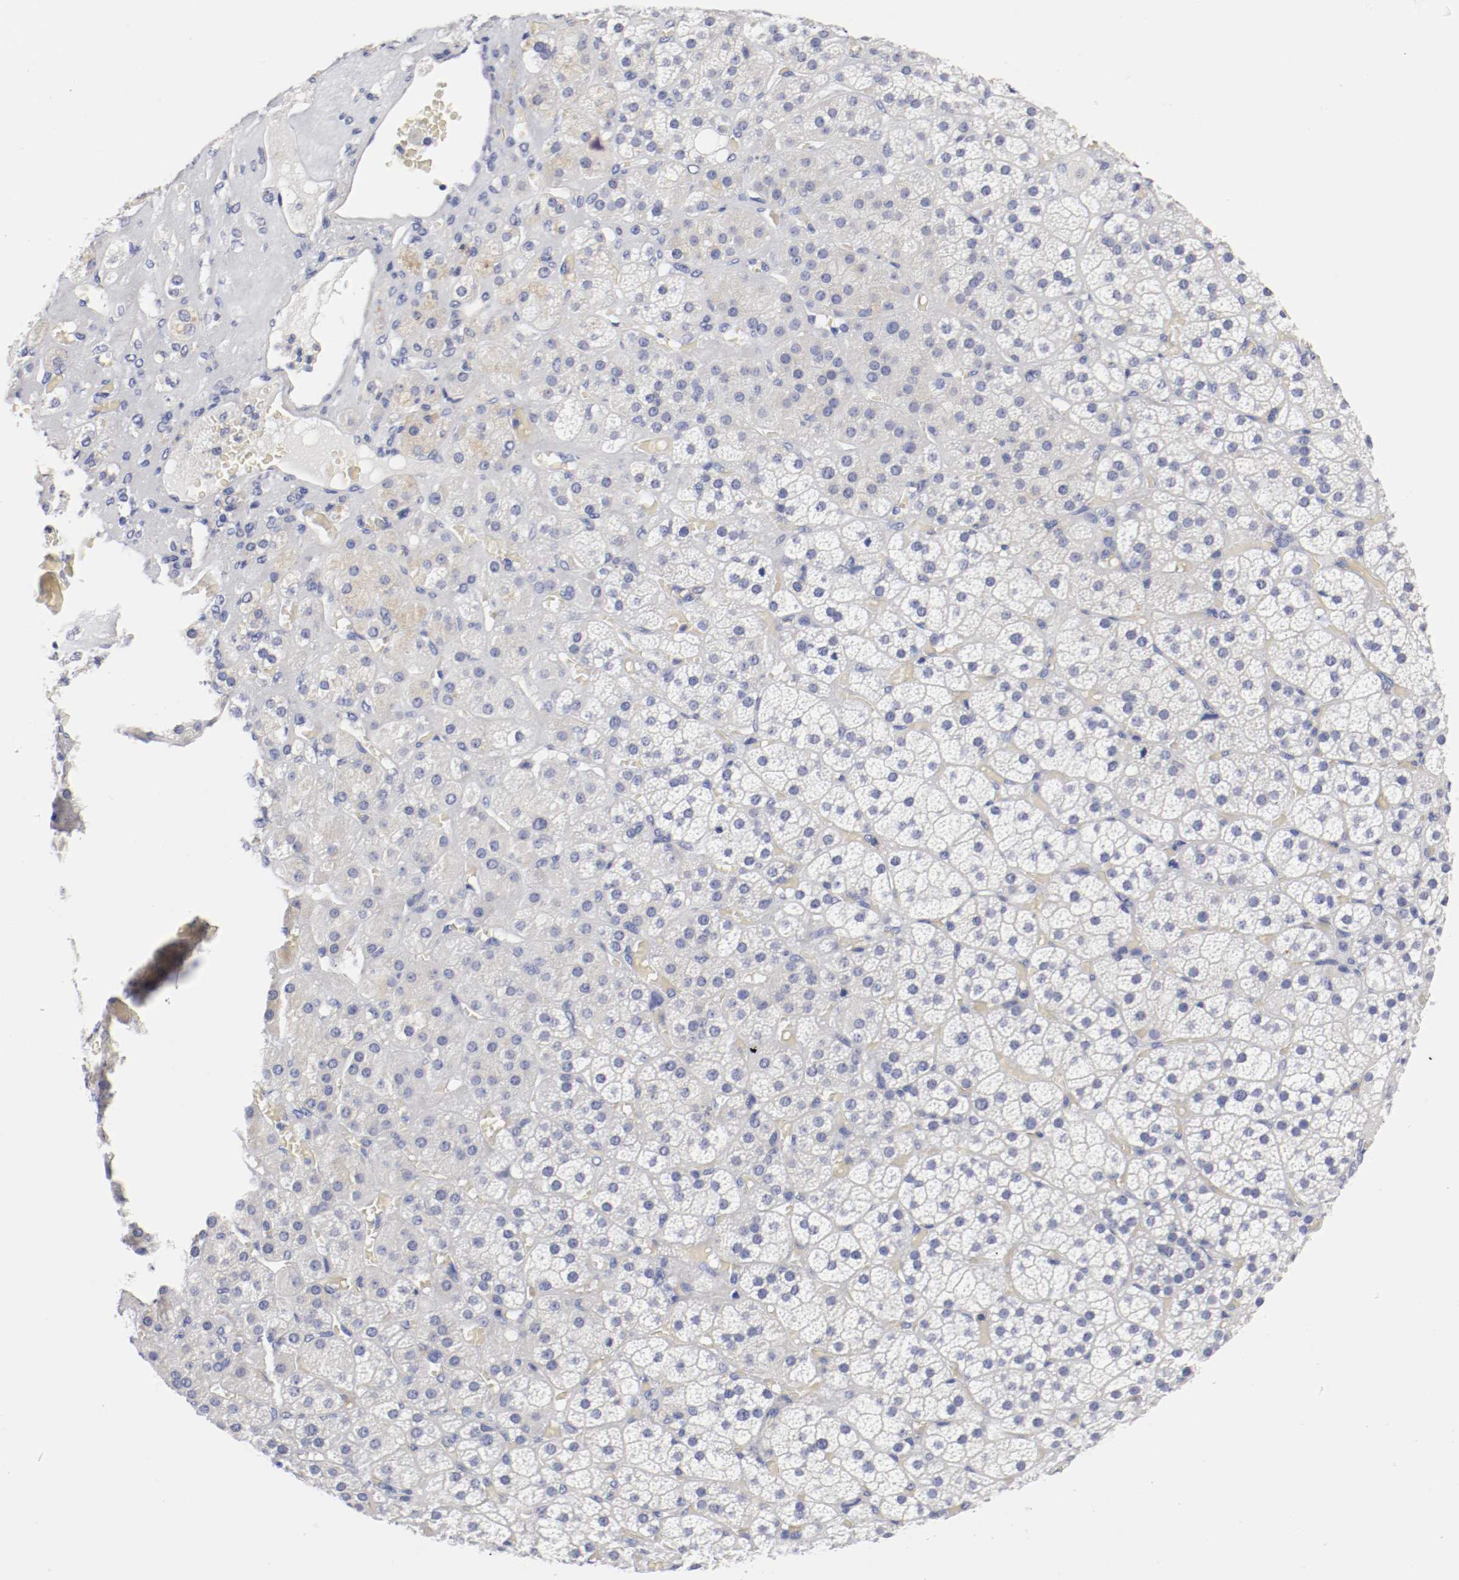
{"staining": {"intensity": "negative", "quantity": "none", "location": "none"}, "tissue": "adrenal gland", "cell_type": "Glandular cells", "image_type": "normal", "snomed": [{"axis": "morphology", "description": "Normal tissue, NOS"}, {"axis": "topography", "description": "Adrenal gland"}], "caption": "Image shows no significant protein positivity in glandular cells of benign adrenal gland. (DAB immunohistochemistry (IHC) visualized using brightfield microscopy, high magnification).", "gene": "ITGAX", "patient": {"sex": "female", "age": 71}}